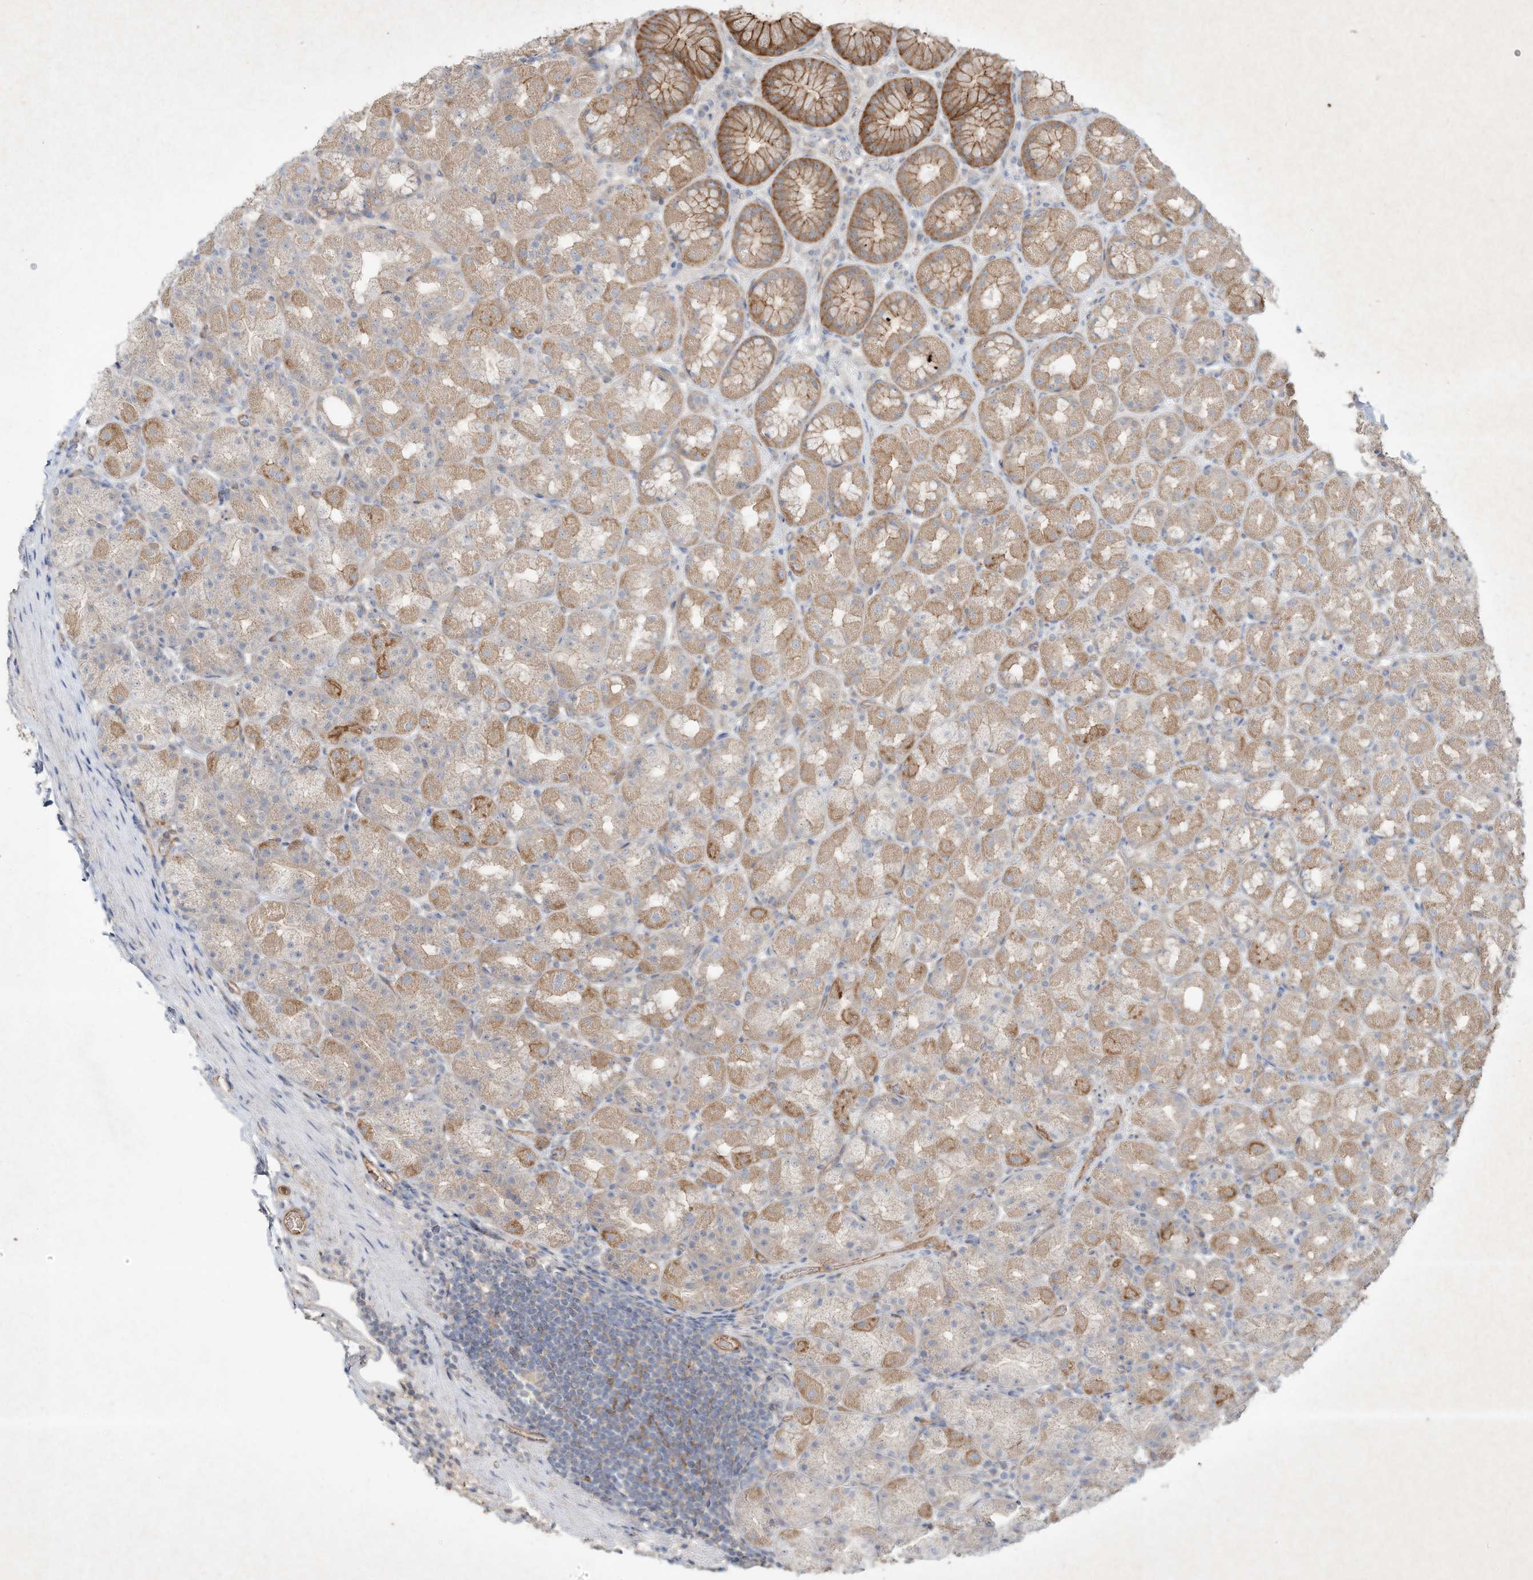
{"staining": {"intensity": "moderate", "quantity": "25%-75%", "location": "cytoplasmic/membranous"}, "tissue": "stomach", "cell_type": "Glandular cells", "image_type": "normal", "snomed": [{"axis": "morphology", "description": "Normal tissue, NOS"}, {"axis": "topography", "description": "Stomach, upper"}], "caption": "IHC micrograph of normal stomach: human stomach stained using immunohistochemistry (IHC) demonstrates medium levels of moderate protein expression localized specifically in the cytoplasmic/membranous of glandular cells, appearing as a cytoplasmic/membranous brown color.", "gene": "HTR5A", "patient": {"sex": "male", "age": 68}}